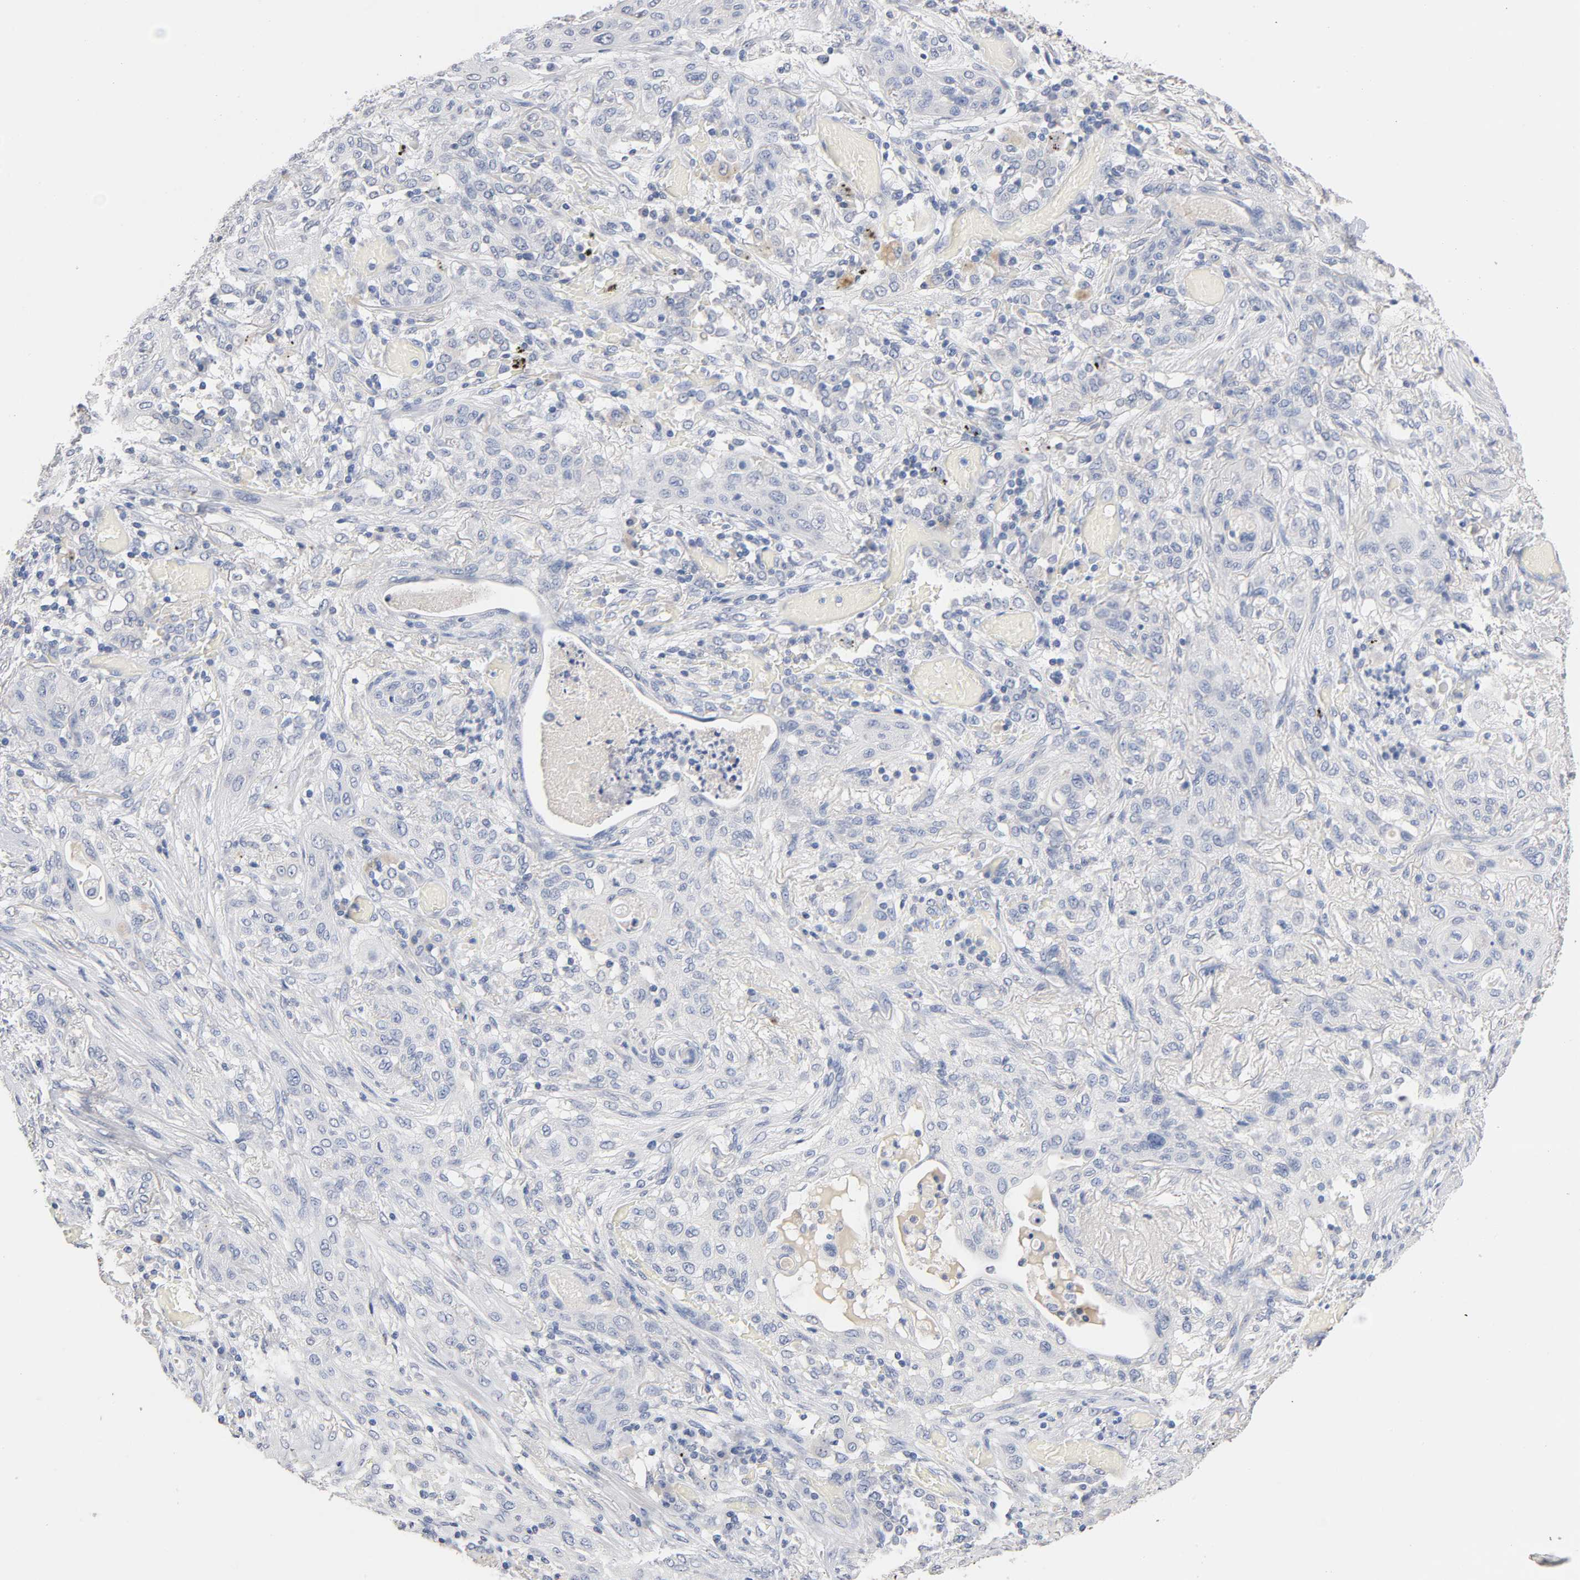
{"staining": {"intensity": "negative", "quantity": "none", "location": "none"}, "tissue": "lung cancer", "cell_type": "Tumor cells", "image_type": "cancer", "snomed": [{"axis": "morphology", "description": "Squamous cell carcinoma, NOS"}, {"axis": "topography", "description": "Lung"}], "caption": "IHC of lung cancer (squamous cell carcinoma) exhibits no positivity in tumor cells.", "gene": "ZCCHC13", "patient": {"sex": "female", "age": 47}}